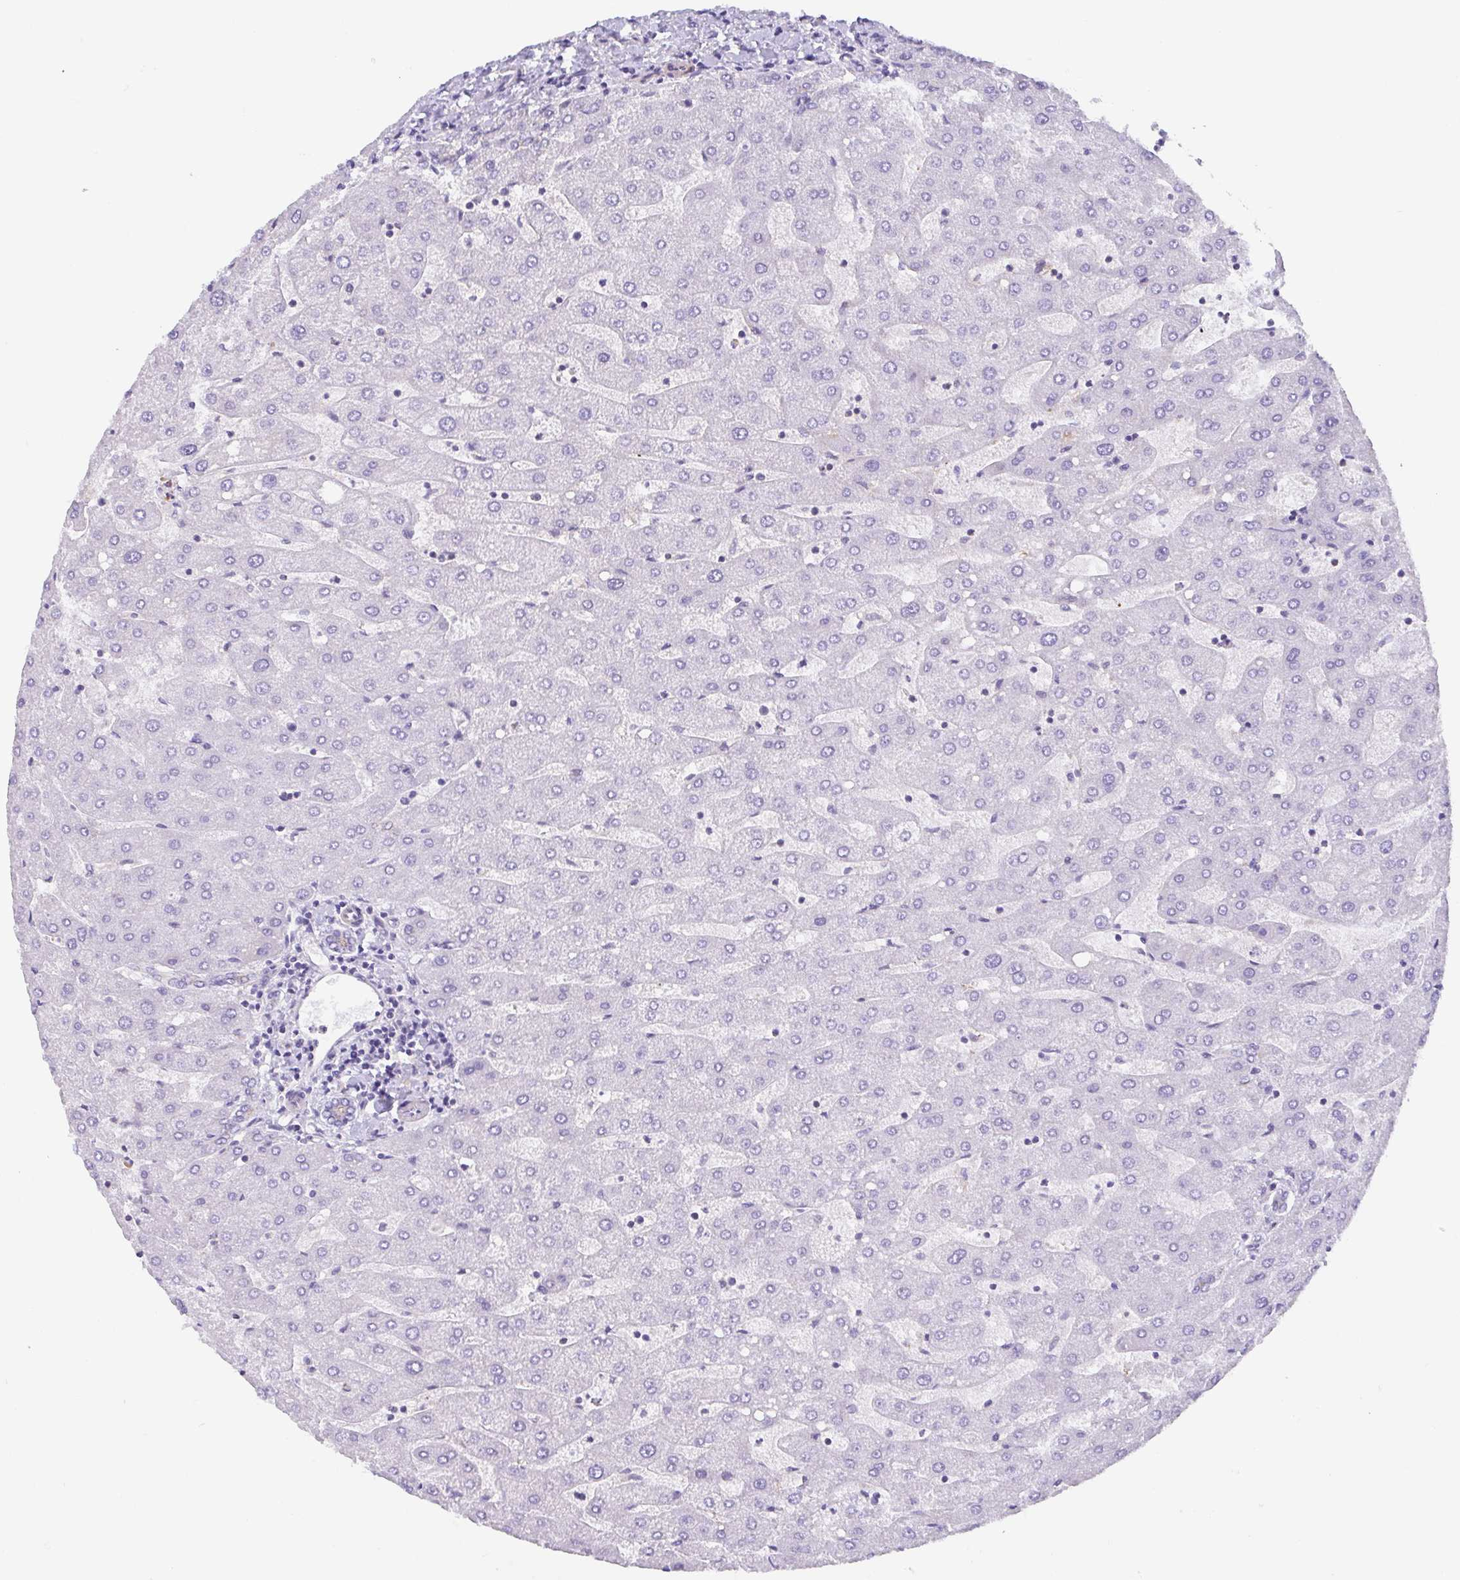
{"staining": {"intensity": "weak", "quantity": "25%-75%", "location": "cytoplasmic/membranous"}, "tissue": "liver", "cell_type": "Cholangiocytes", "image_type": "normal", "snomed": [{"axis": "morphology", "description": "Normal tissue, NOS"}, {"axis": "topography", "description": "Liver"}], "caption": "Immunohistochemical staining of normal human liver shows low levels of weak cytoplasmic/membranous positivity in about 25%-75% of cholangiocytes. The staining was performed using DAB, with brown indicating positive protein expression. Nuclei are stained blue with hematoxylin.", "gene": "TRAM2", "patient": {"sex": "male", "age": 67}}